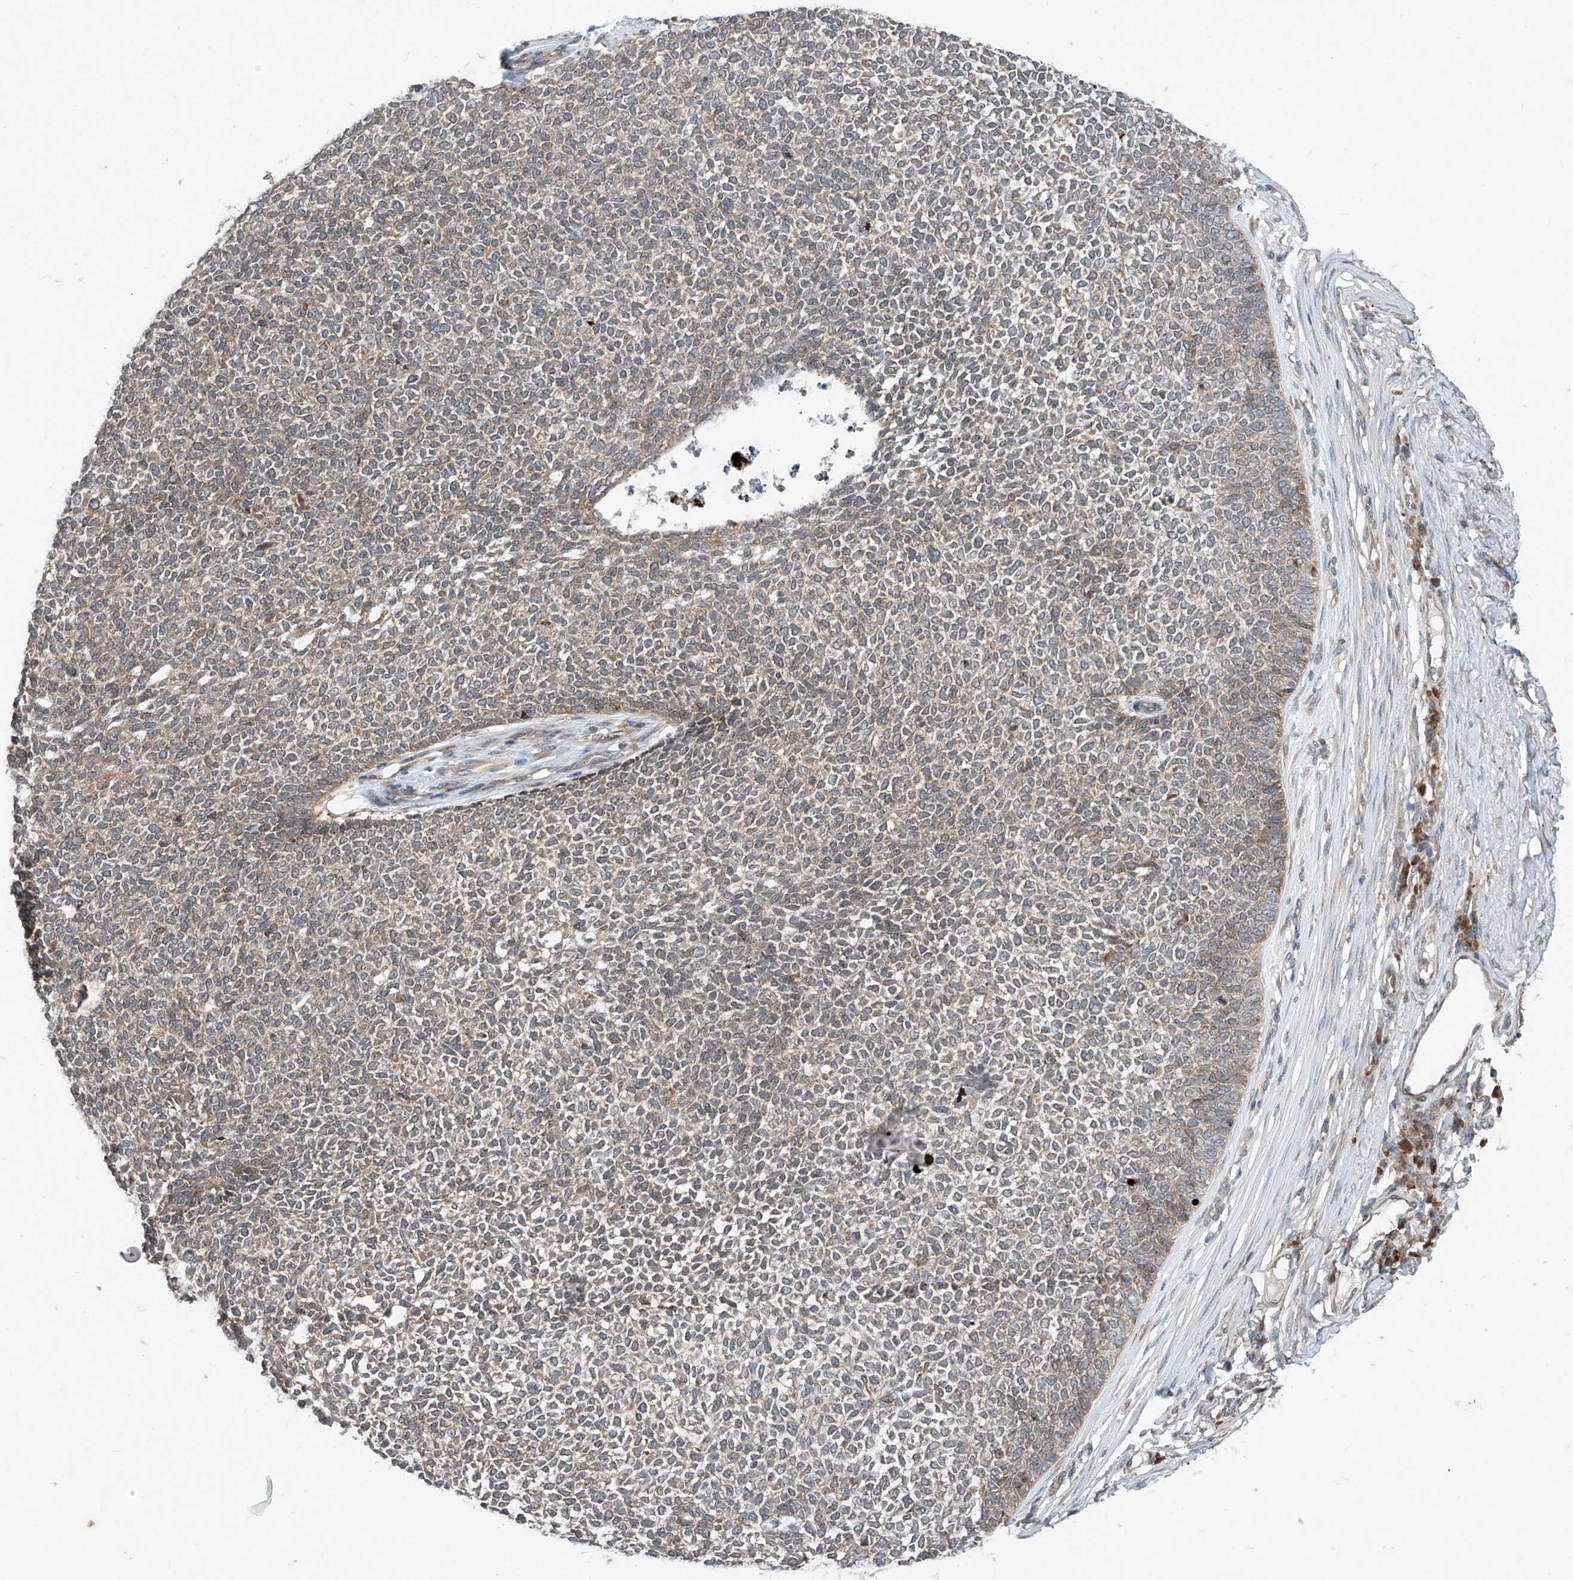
{"staining": {"intensity": "weak", "quantity": "25%-75%", "location": "cytoplasmic/membranous"}, "tissue": "skin cancer", "cell_type": "Tumor cells", "image_type": "cancer", "snomed": [{"axis": "morphology", "description": "Basal cell carcinoma"}, {"axis": "topography", "description": "Skin"}], "caption": "Immunohistochemistry (IHC) (DAB (3,3'-diaminobenzidine)) staining of skin cancer displays weak cytoplasmic/membranous protein staining in approximately 25%-75% of tumor cells. The staining was performed using DAB (3,3'-diaminobenzidine) to visualize the protein expression in brown, while the nuclei were stained in blue with hematoxylin (Magnification: 20x).", "gene": "RPL34", "patient": {"sex": "female", "age": 84}}